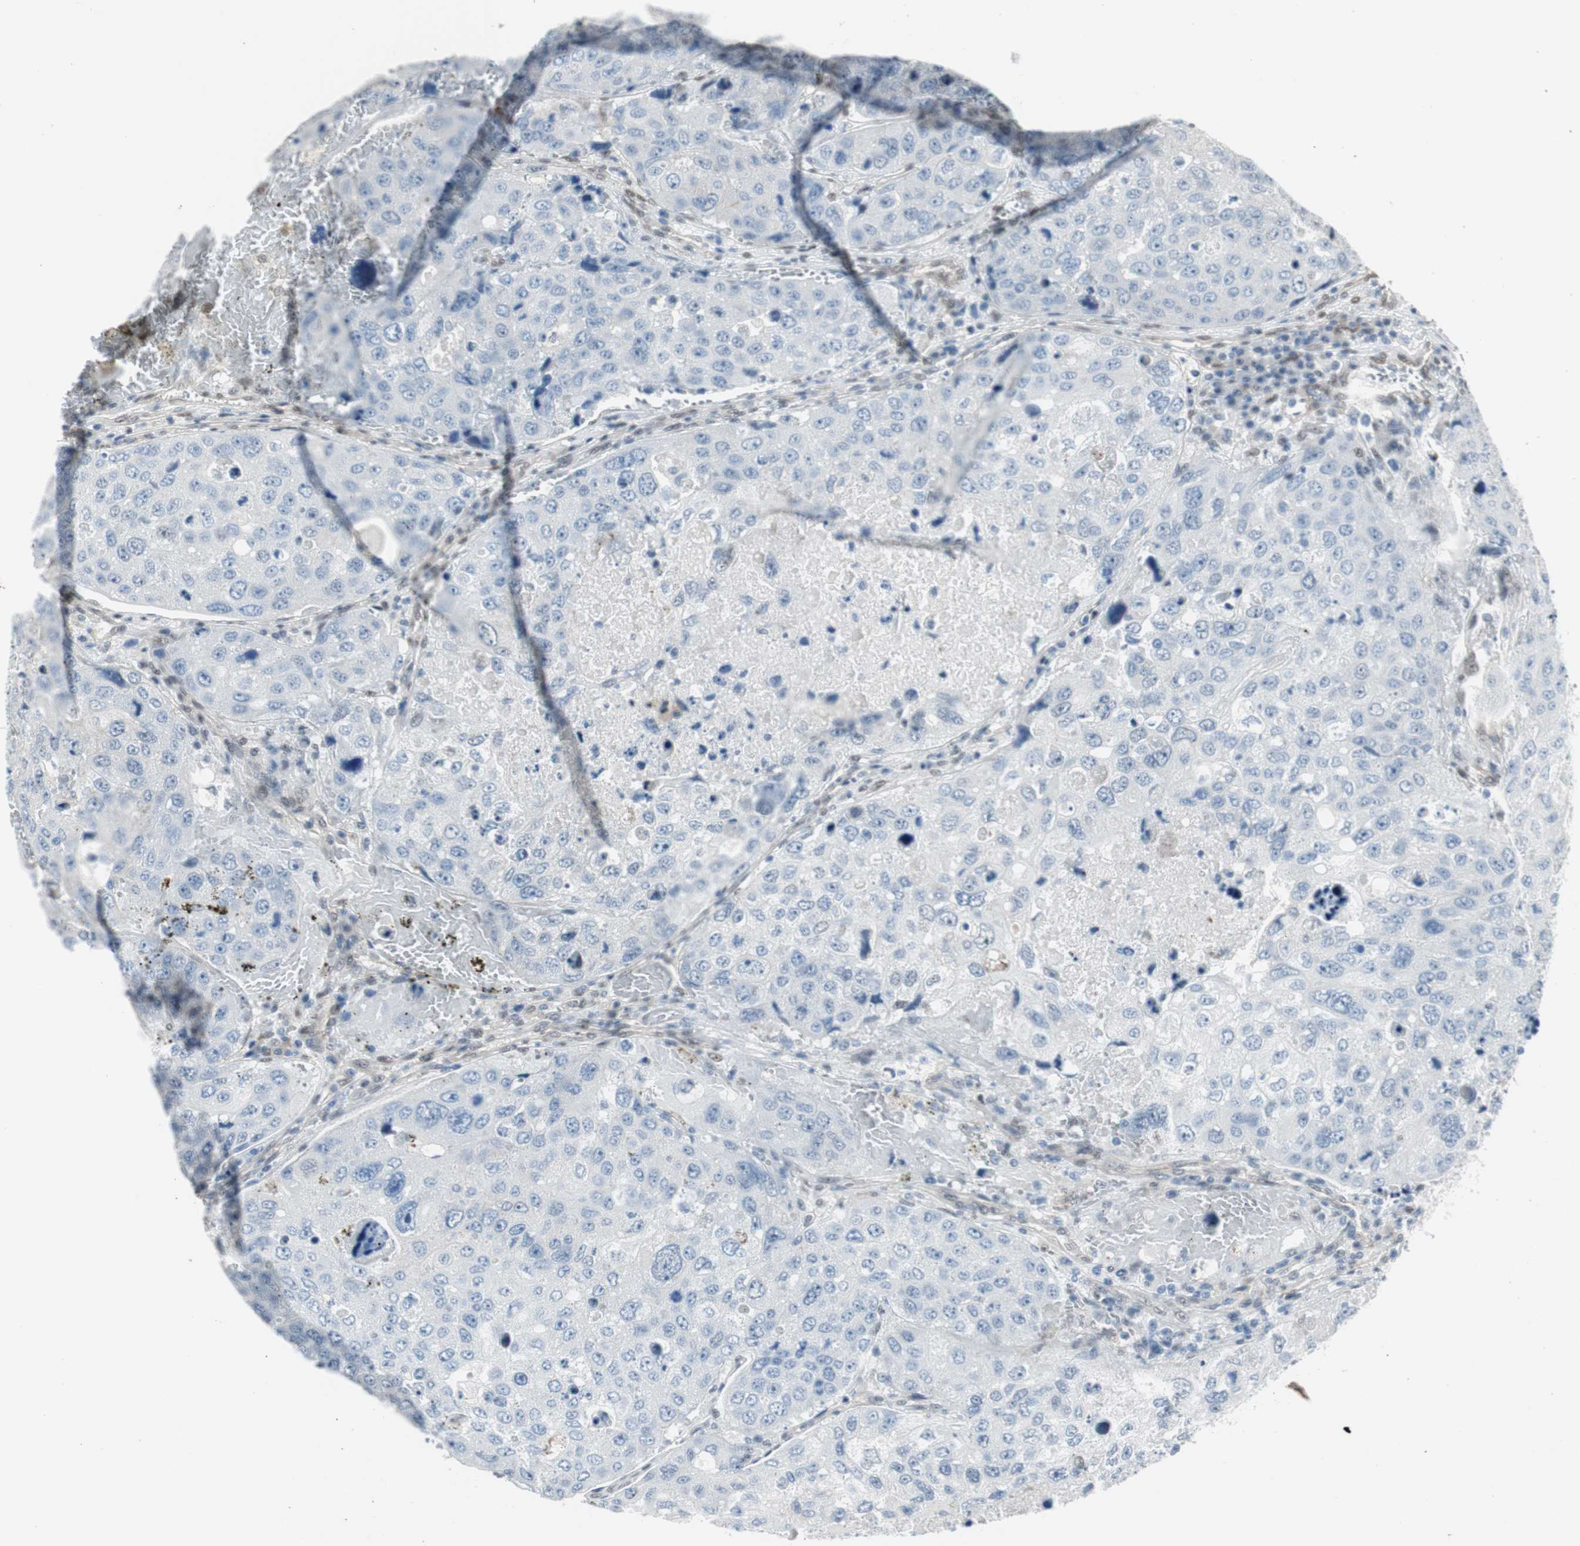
{"staining": {"intensity": "negative", "quantity": "none", "location": "none"}, "tissue": "urothelial cancer", "cell_type": "Tumor cells", "image_type": "cancer", "snomed": [{"axis": "morphology", "description": "Urothelial carcinoma, High grade"}, {"axis": "topography", "description": "Lymph node"}, {"axis": "topography", "description": "Urinary bladder"}], "caption": "IHC image of urothelial cancer stained for a protein (brown), which shows no staining in tumor cells.", "gene": "PML", "patient": {"sex": "male", "age": 51}}